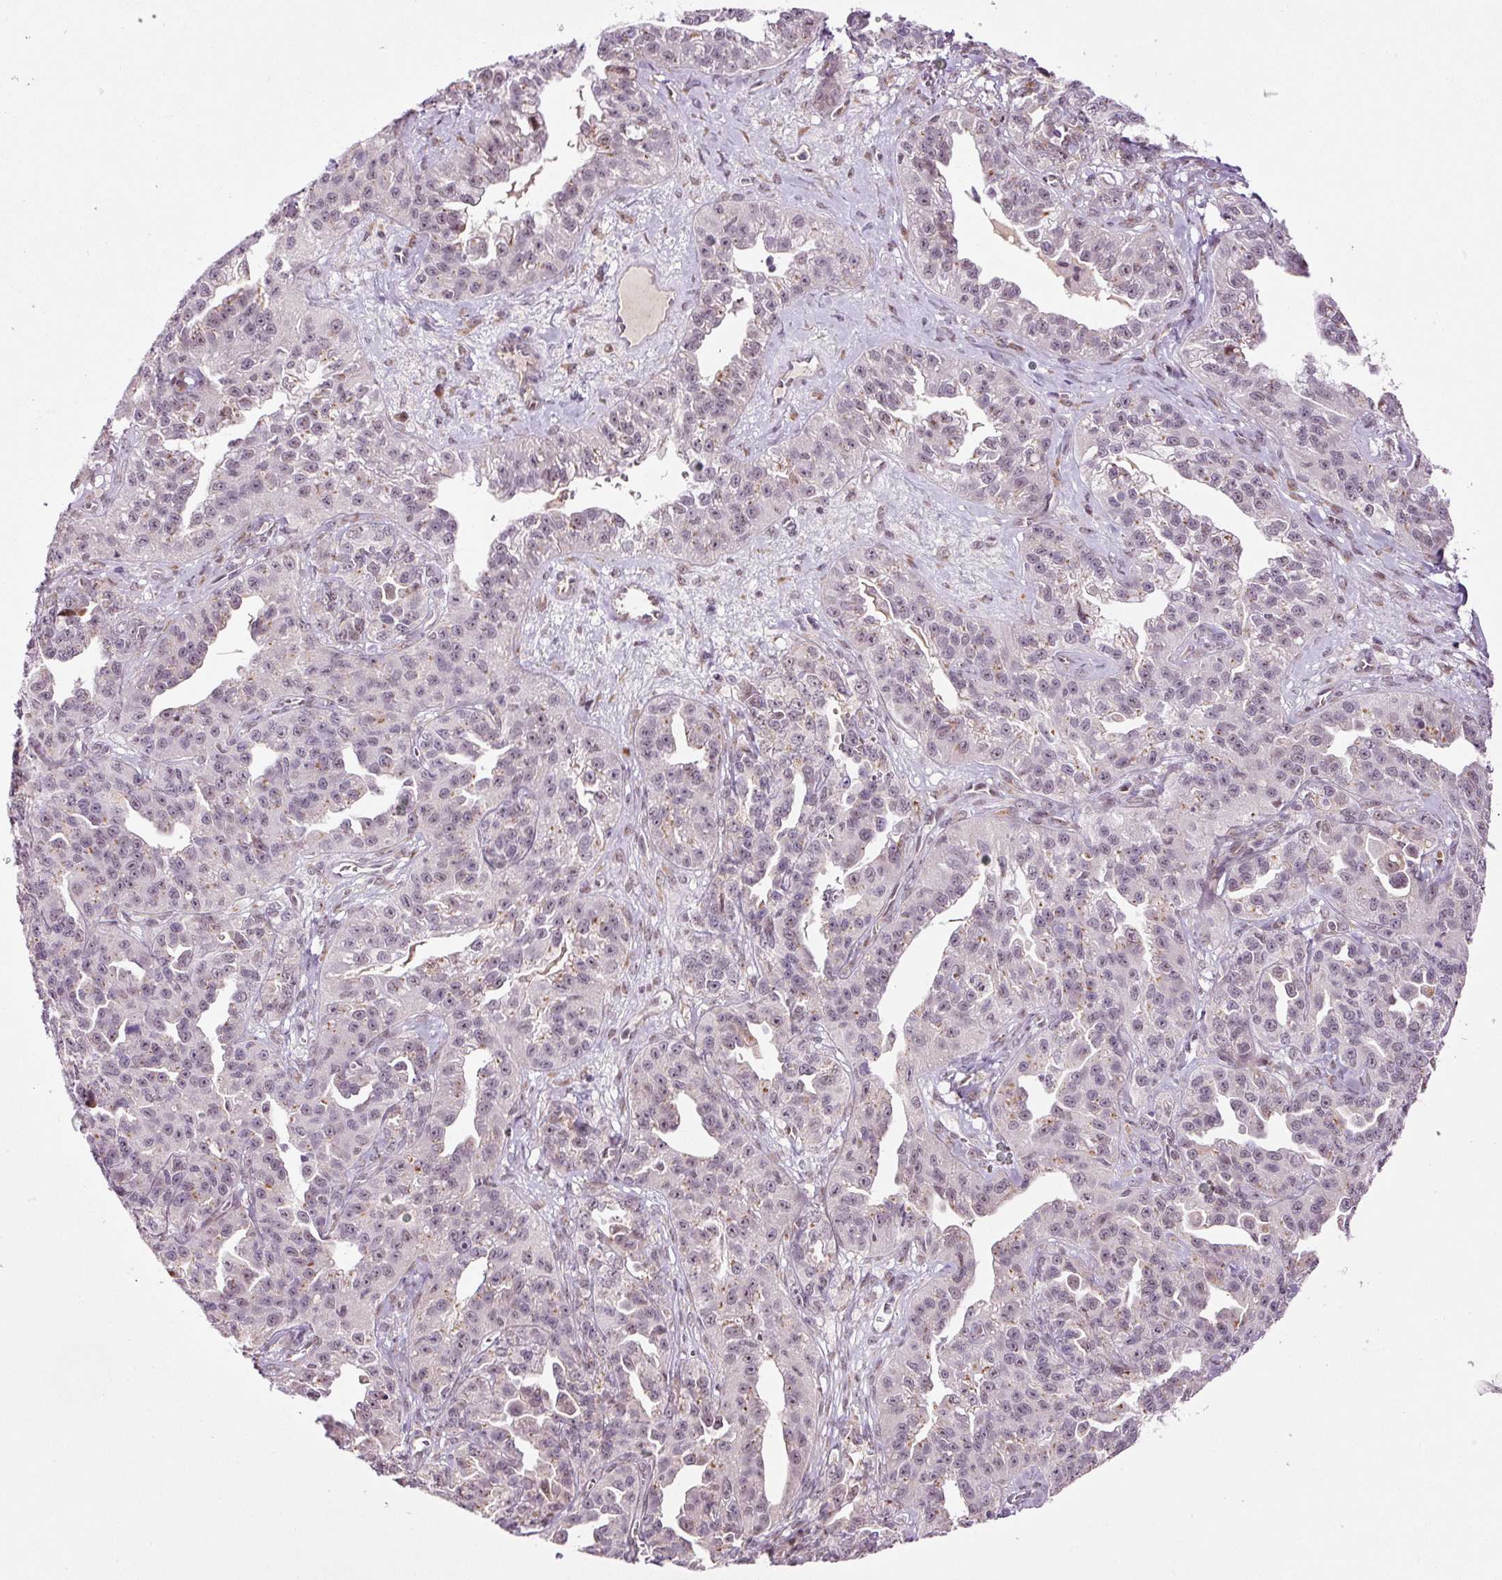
{"staining": {"intensity": "negative", "quantity": "none", "location": "none"}, "tissue": "ovarian cancer", "cell_type": "Tumor cells", "image_type": "cancer", "snomed": [{"axis": "morphology", "description": "Cystadenocarcinoma, serous, NOS"}, {"axis": "topography", "description": "Ovary"}], "caption": "Immunohistochemistry (IHC) histopathology image of human ovarian cancer stained for a protein (brown), which displays no expression in tumor cells.", "gene": "ANKRD20A1", "patient": {"sex": "female", "age": 75}}